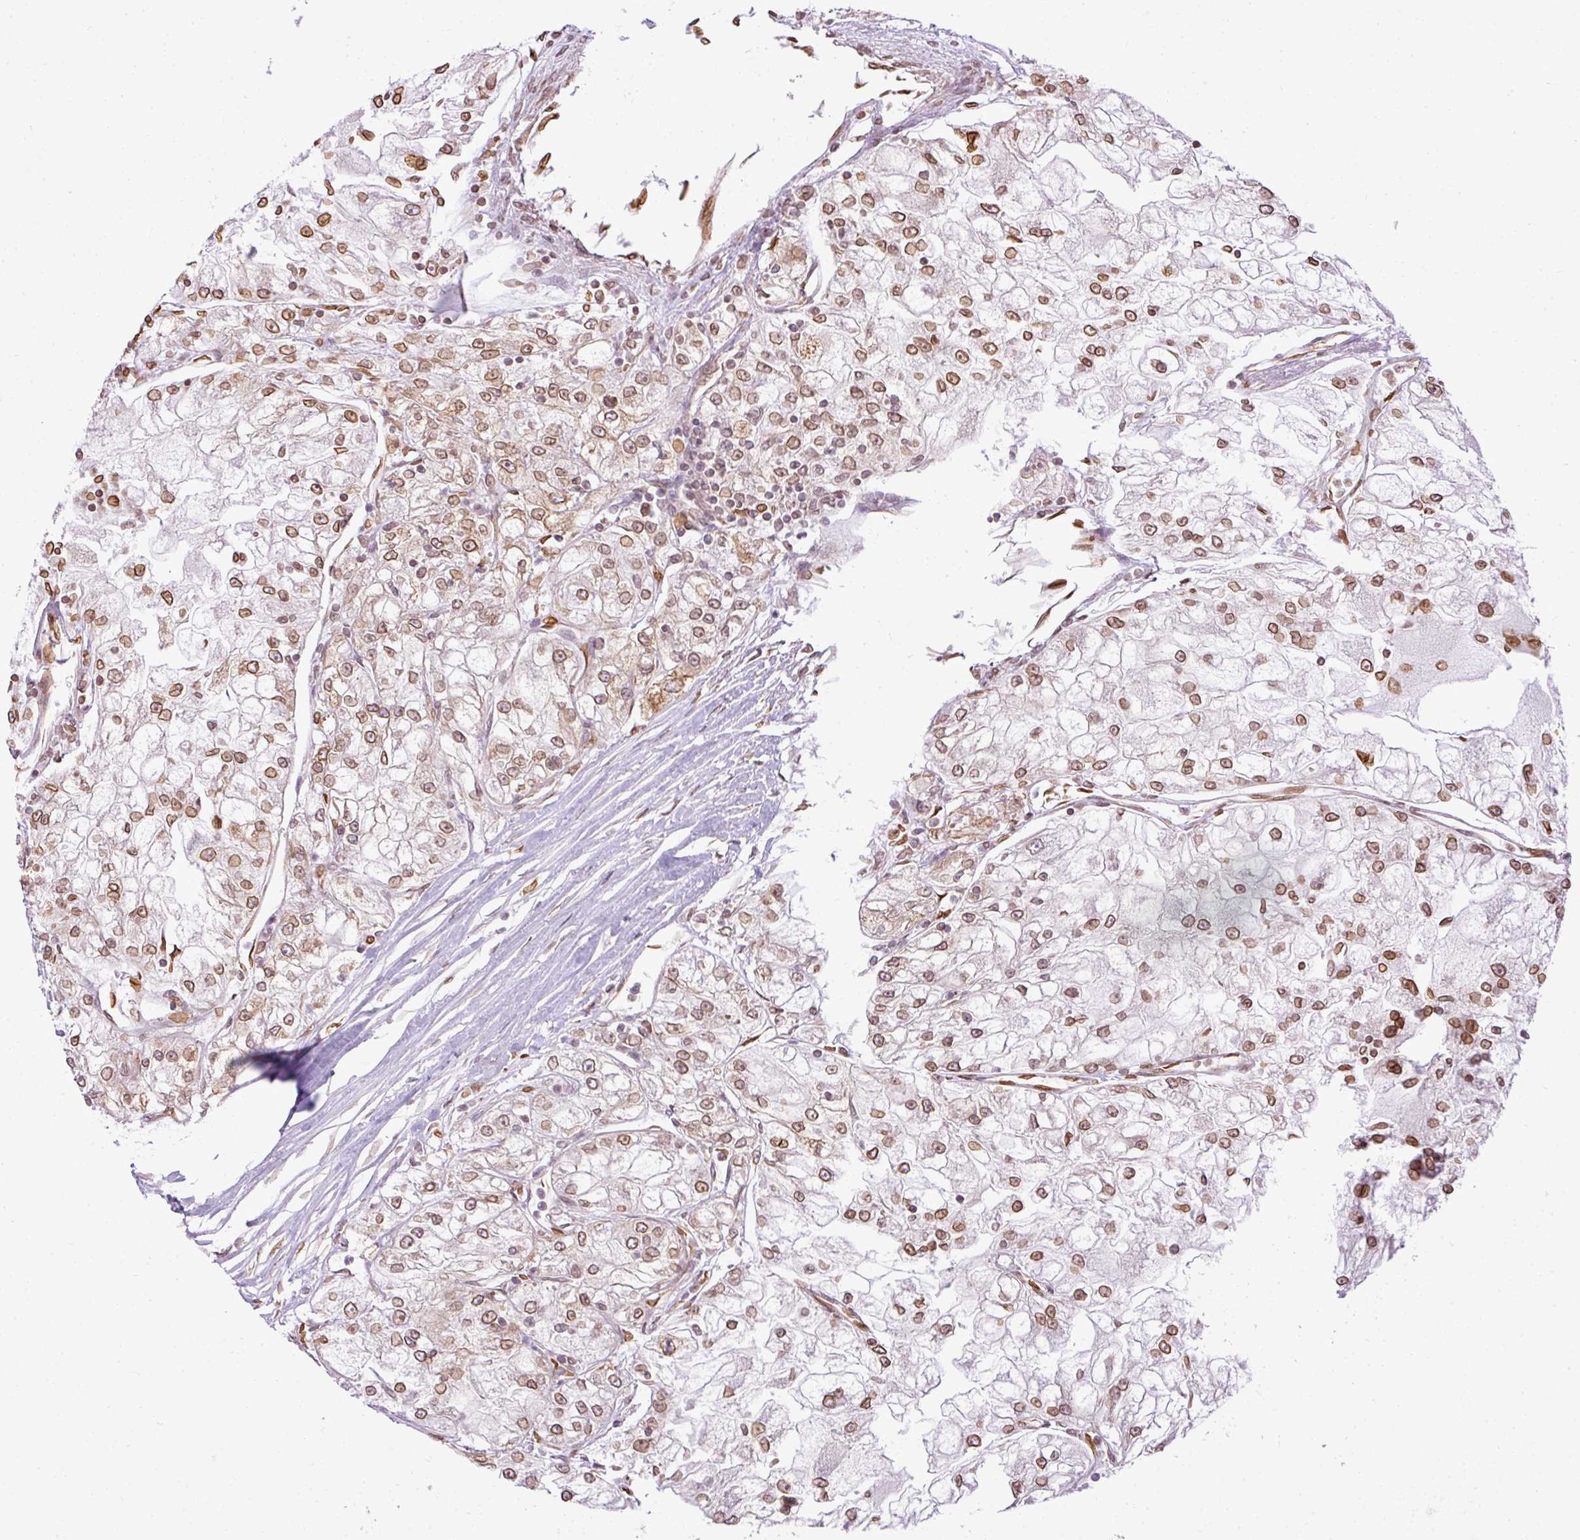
{"staining": {"intensity": "moderate", "quantity": ">75%", "location": "nuclear"}, "tissue": "renal cancer", "cell_type": "Tumor cells", "image_type": "cancer", "snomed": [{"axis": "morphology", "description": "Adenocarcinoma, NOS"}, {"axis": "topography", "description": "Kidney"}], "caption": "Brown immunohistochemical staining in renal cancer displays moderate nuclear expression in approximately >75% of tumor cells. (Stains: DAB (3,3'-diaminobenzidine) in brown, nuclei in blue, Microscopy: brightfield microscopy at high magnification).", "gene": "COX18", "patient": {"sex": "female", "age": 72}}